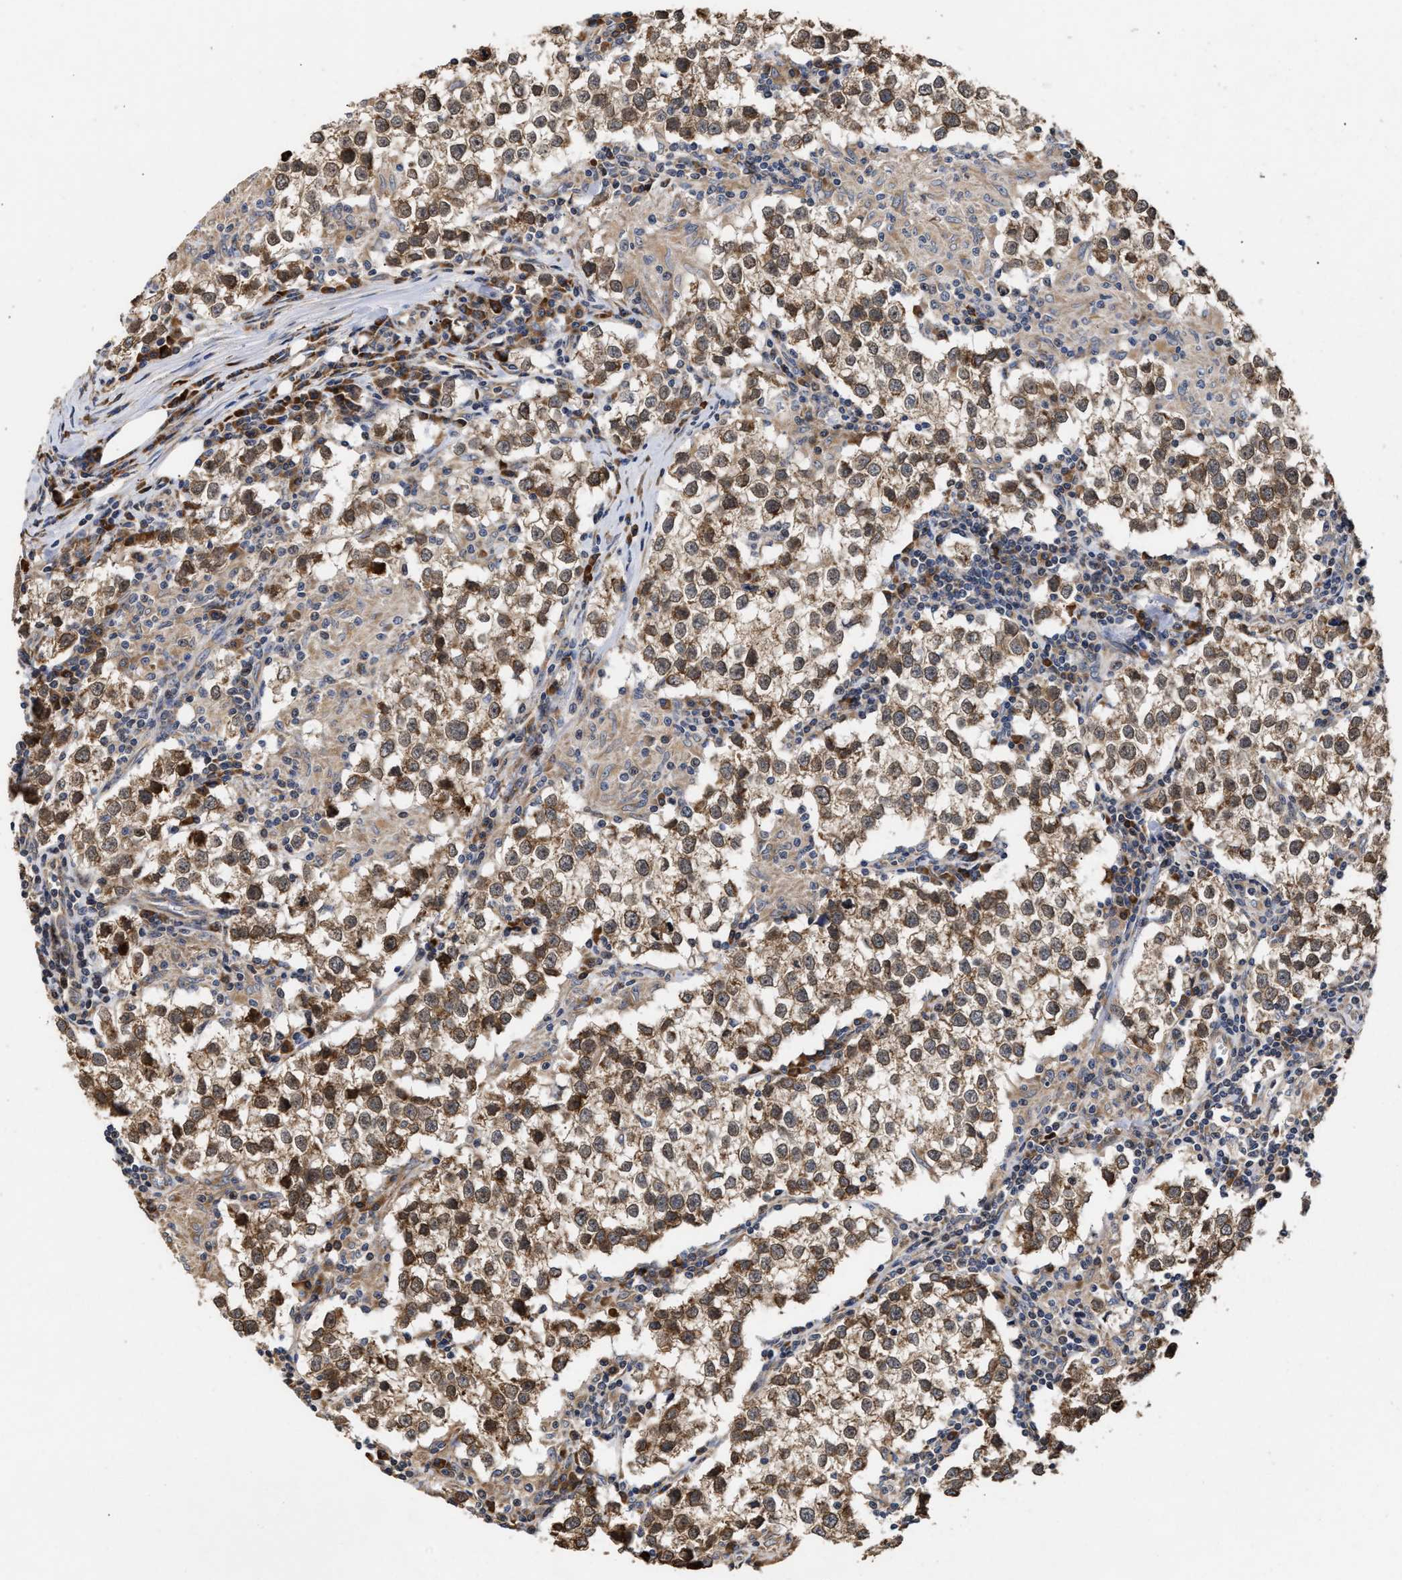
{"staining": {"intensity": "moderate", "quantity": ">75%", "location": "cytoplasmic/membranous"}, "tissue": "testis cancer", "cell_type": "Tumor cells", "image_type": "cancer", "snomed": [{"axis": "morphology", "description": "Seminoma, NOS"}, {"axis": "morphology", "description": "Carcinoma, Embryonal, NOS"}, {"axis": "topography", "description": "Testis"}], "caption": "Human testis cancer (embryonal carcinoma) stained for a protein (brown) shows moderate cytoplasmic/membranous positive staining in approximately >75% of tumor cells.", "gene": "GOSR1", "patient": {"sex": "male", "age": 36}}